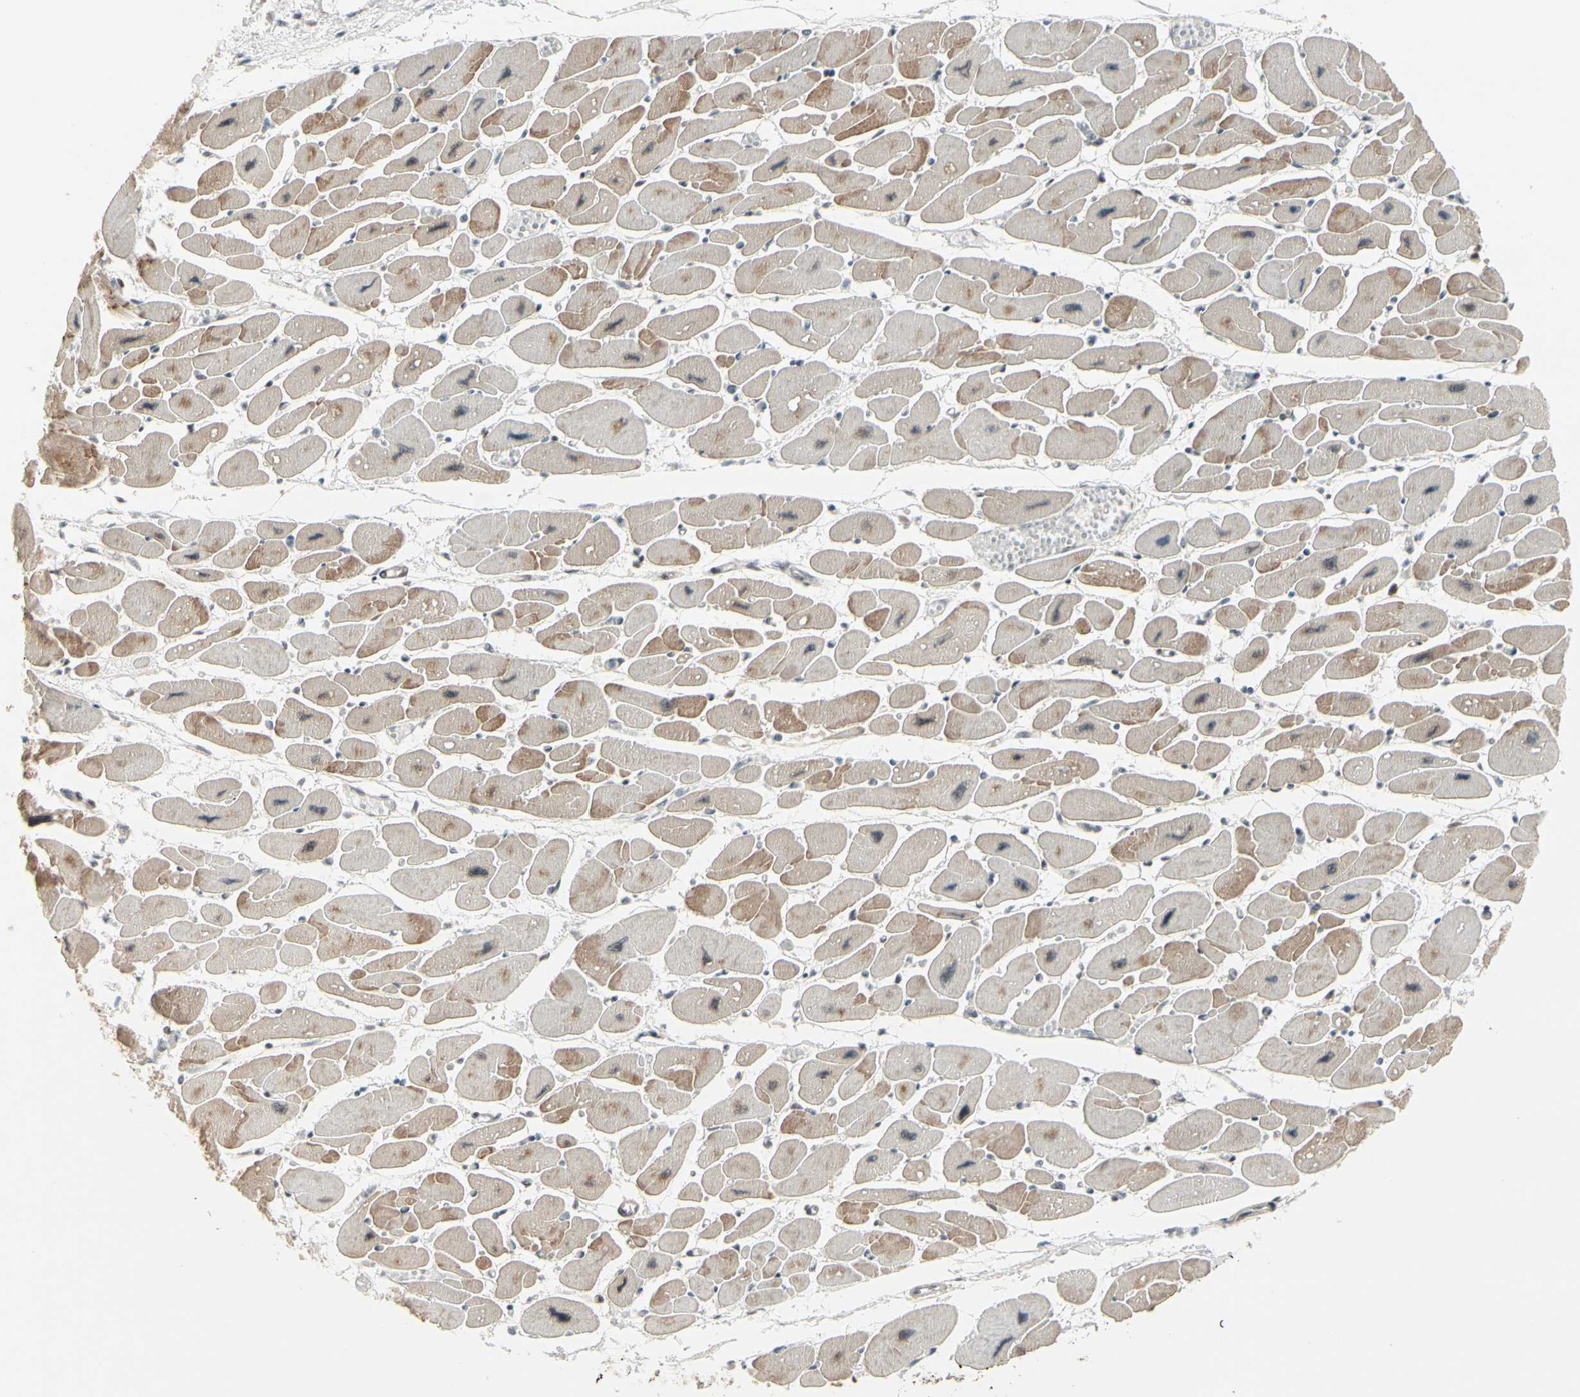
{"staining": {"intensity": "moderate", "quantity": "25%-75%", "location": "cytoplasmic/membranous,nuclear"}, "tissue": "heart muscle", "cell_type": "Cardiomyocytes", "image_type": "normal", "snomed": [{"axis": "morphology", "description": "Normal tissue, NOS"}, {"axis": "topography", "description": "Heart"}], "caption": "Brown immunohistochemical staining in benign human heart muscle reveals moderate cytoplasmic/membranous,nuclear expression in approximately 25%-75% of cardiomyocytes. (Stains: DAB (3,3'-diaminobenzidine) in brown, nuclei in blue, Microscopy: brightfield microscopy at high magnification).", "gene": "CHAMP1", "patient": {"sex": "female", "age": 54}}